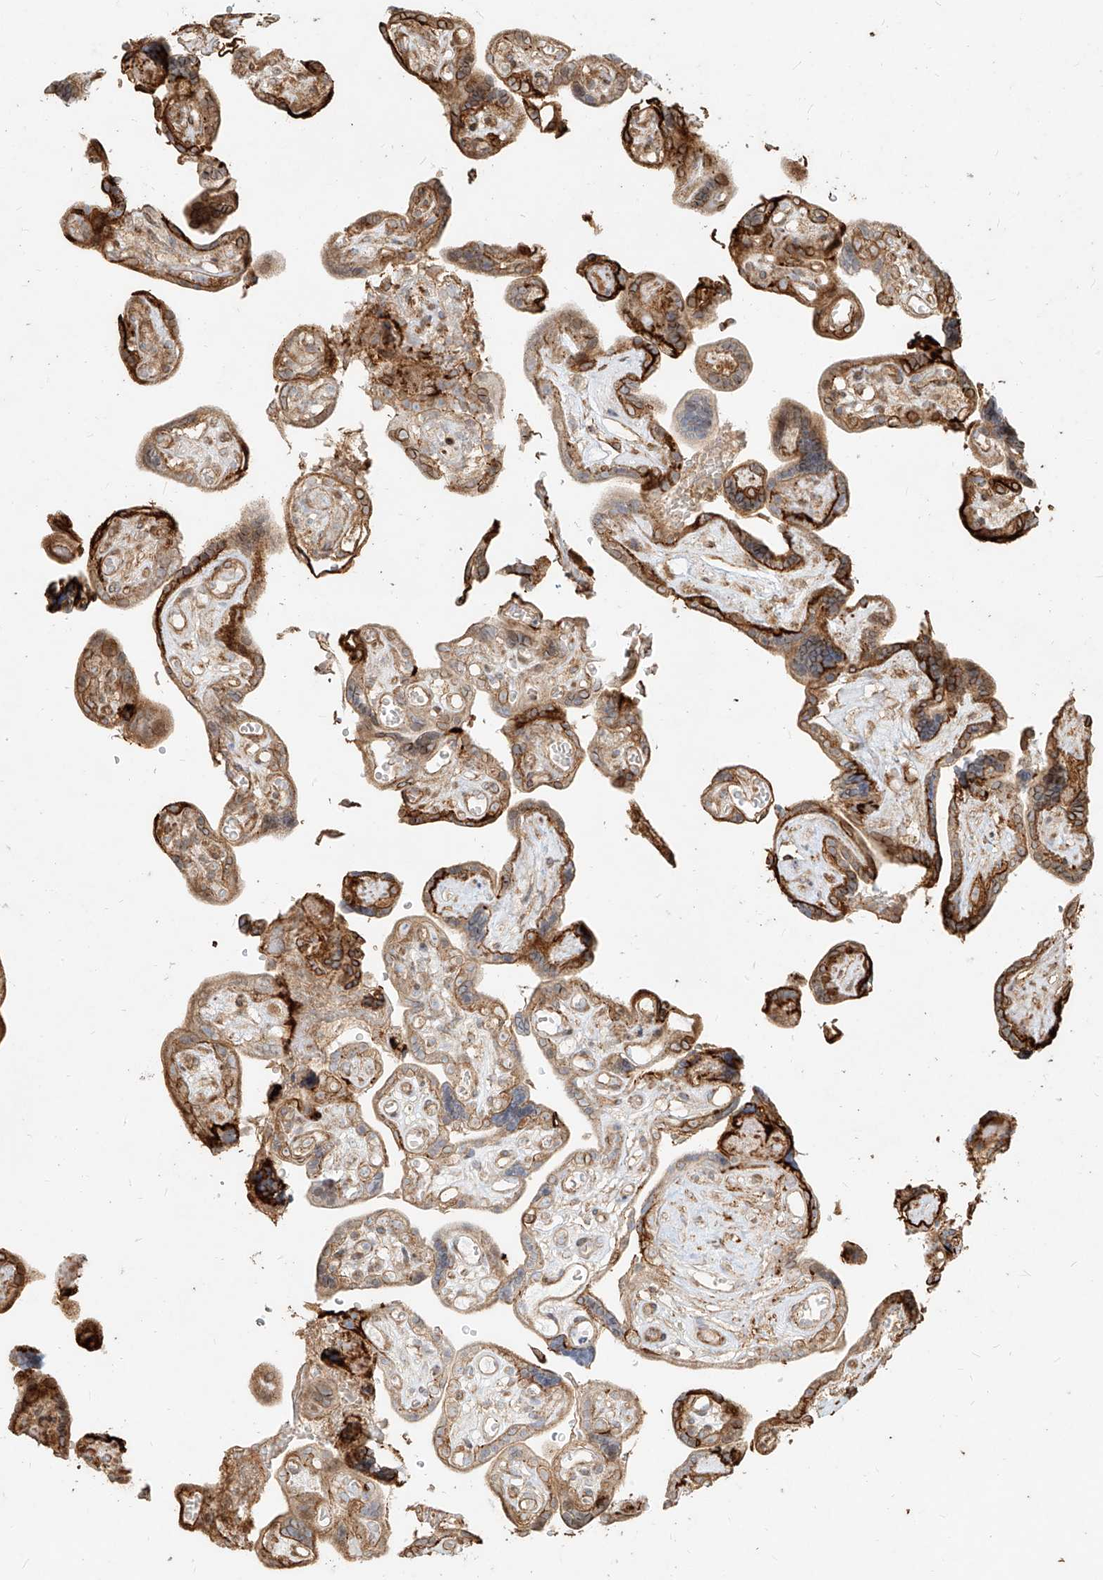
{"staining": {"intensity": "moderate", "quantity": "25%-75%", "location": "cytoplasmic/membranous"}, "tissue": "placenta", "cell_type": "Decidual cells", "image_type": "normal", "snomed": [{"axis": "morphology", "description": "Normal tissue, NOS"}, {"axis": "topography", "description": "Placenta"}], "caption": "The immunohistochemical stain shows moderate cytoplasmic/membranous staining in decidual cells of benign placenta.", "gene": "MTX2", "patient": {"sex": "female", "age": 30}}